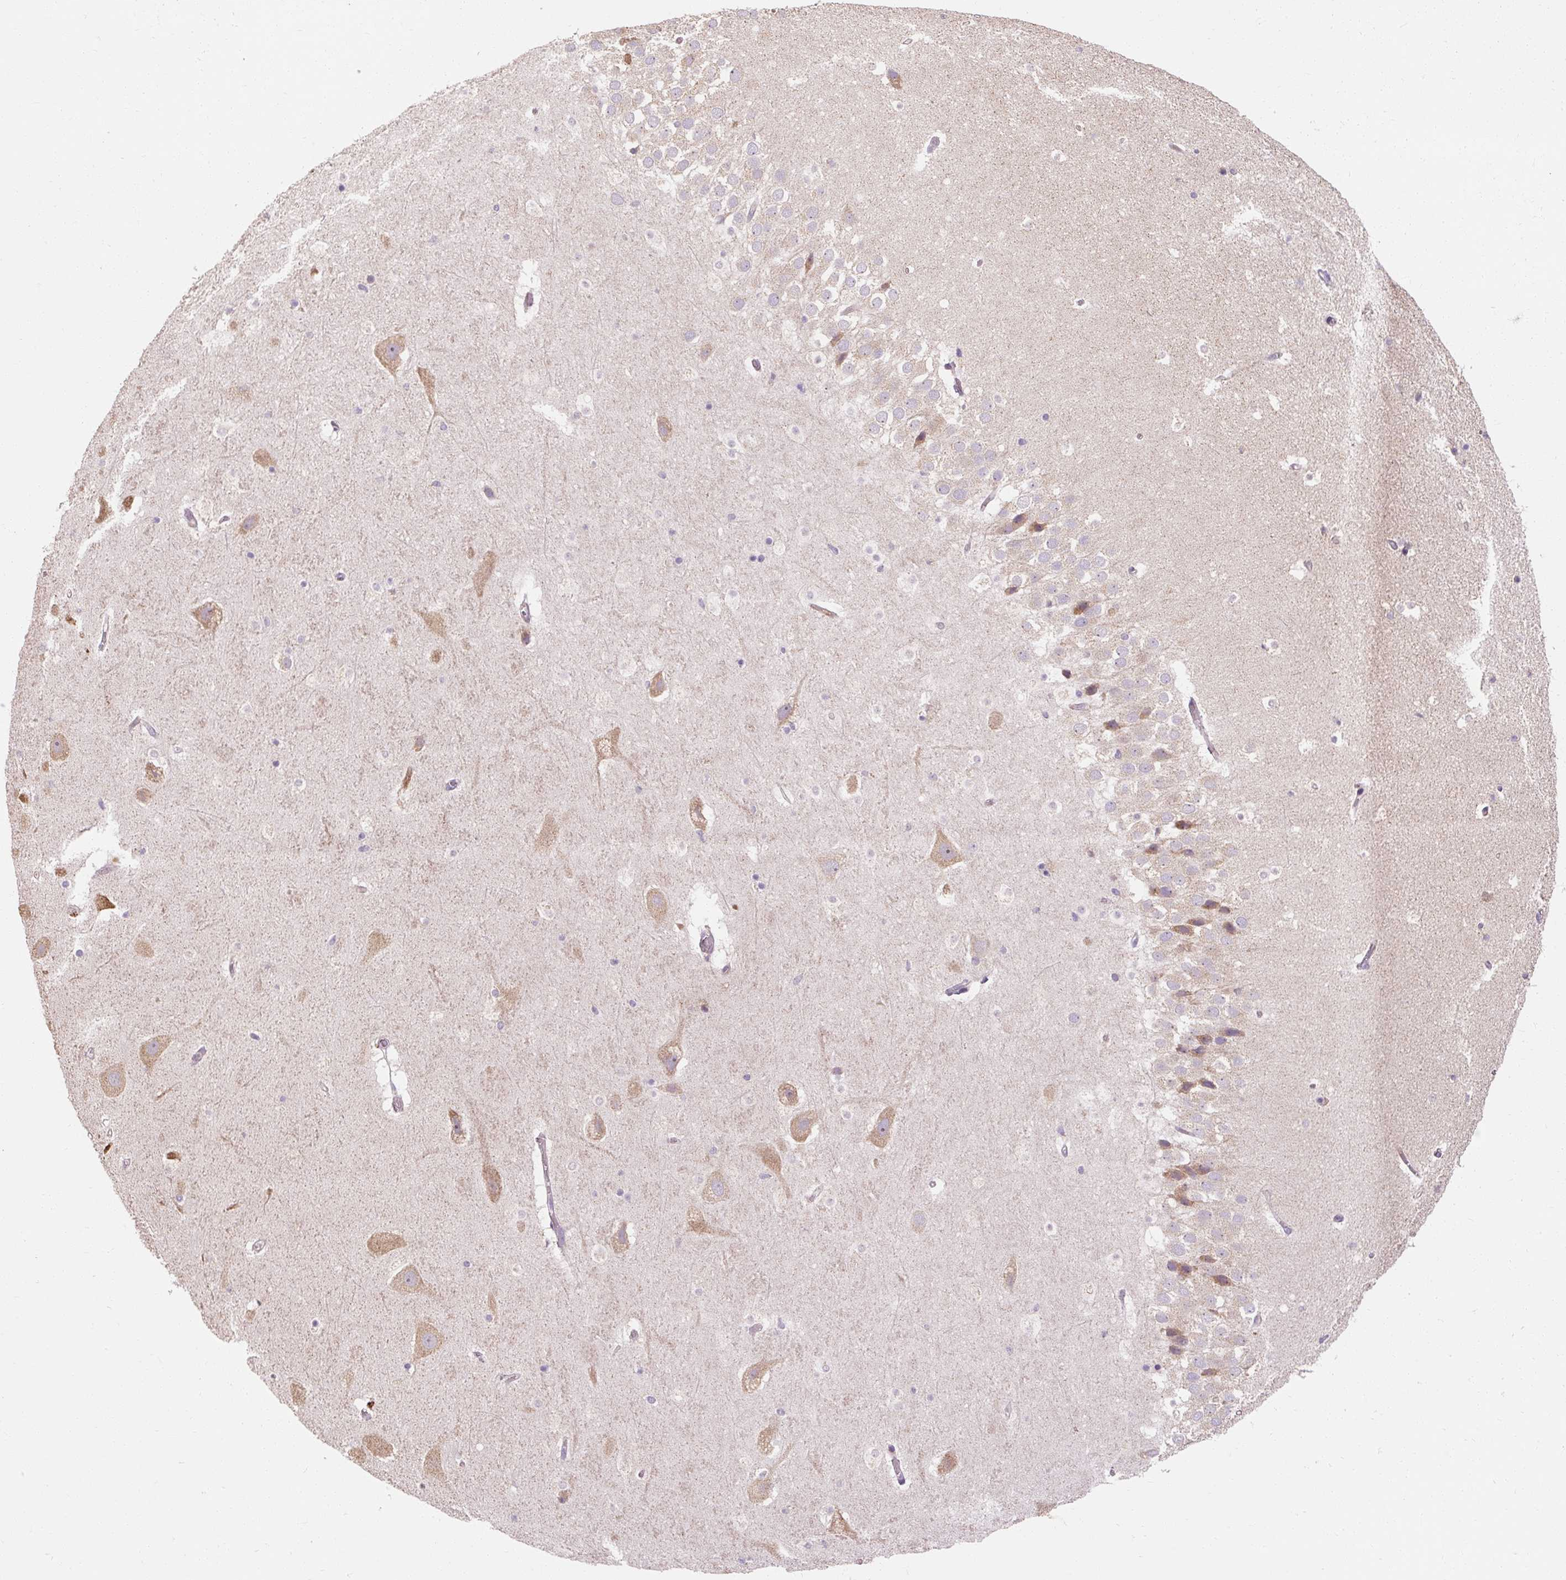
{"staining": {"intensity": "weak", "quantity": "25%-75%", "location": "cytoplasmic/membranous"}, "tissue": "hippocampus", "cell_type": "Glial cells", "image_type": "normal", "snomed": [{"axis": "morphology", "description": "Normal tissue, NOS"}, {"axis": "topography", "description": "Hippocampus"}], "caption": "Approximately 25%-75% of glial cells in benign human hippocampus display weak cytoplasmic/membranous protein expression as visualized by brown immunohistochemical staining.", "gene": "PRSS48", "patient": {"sex": "male", "age": 37}}